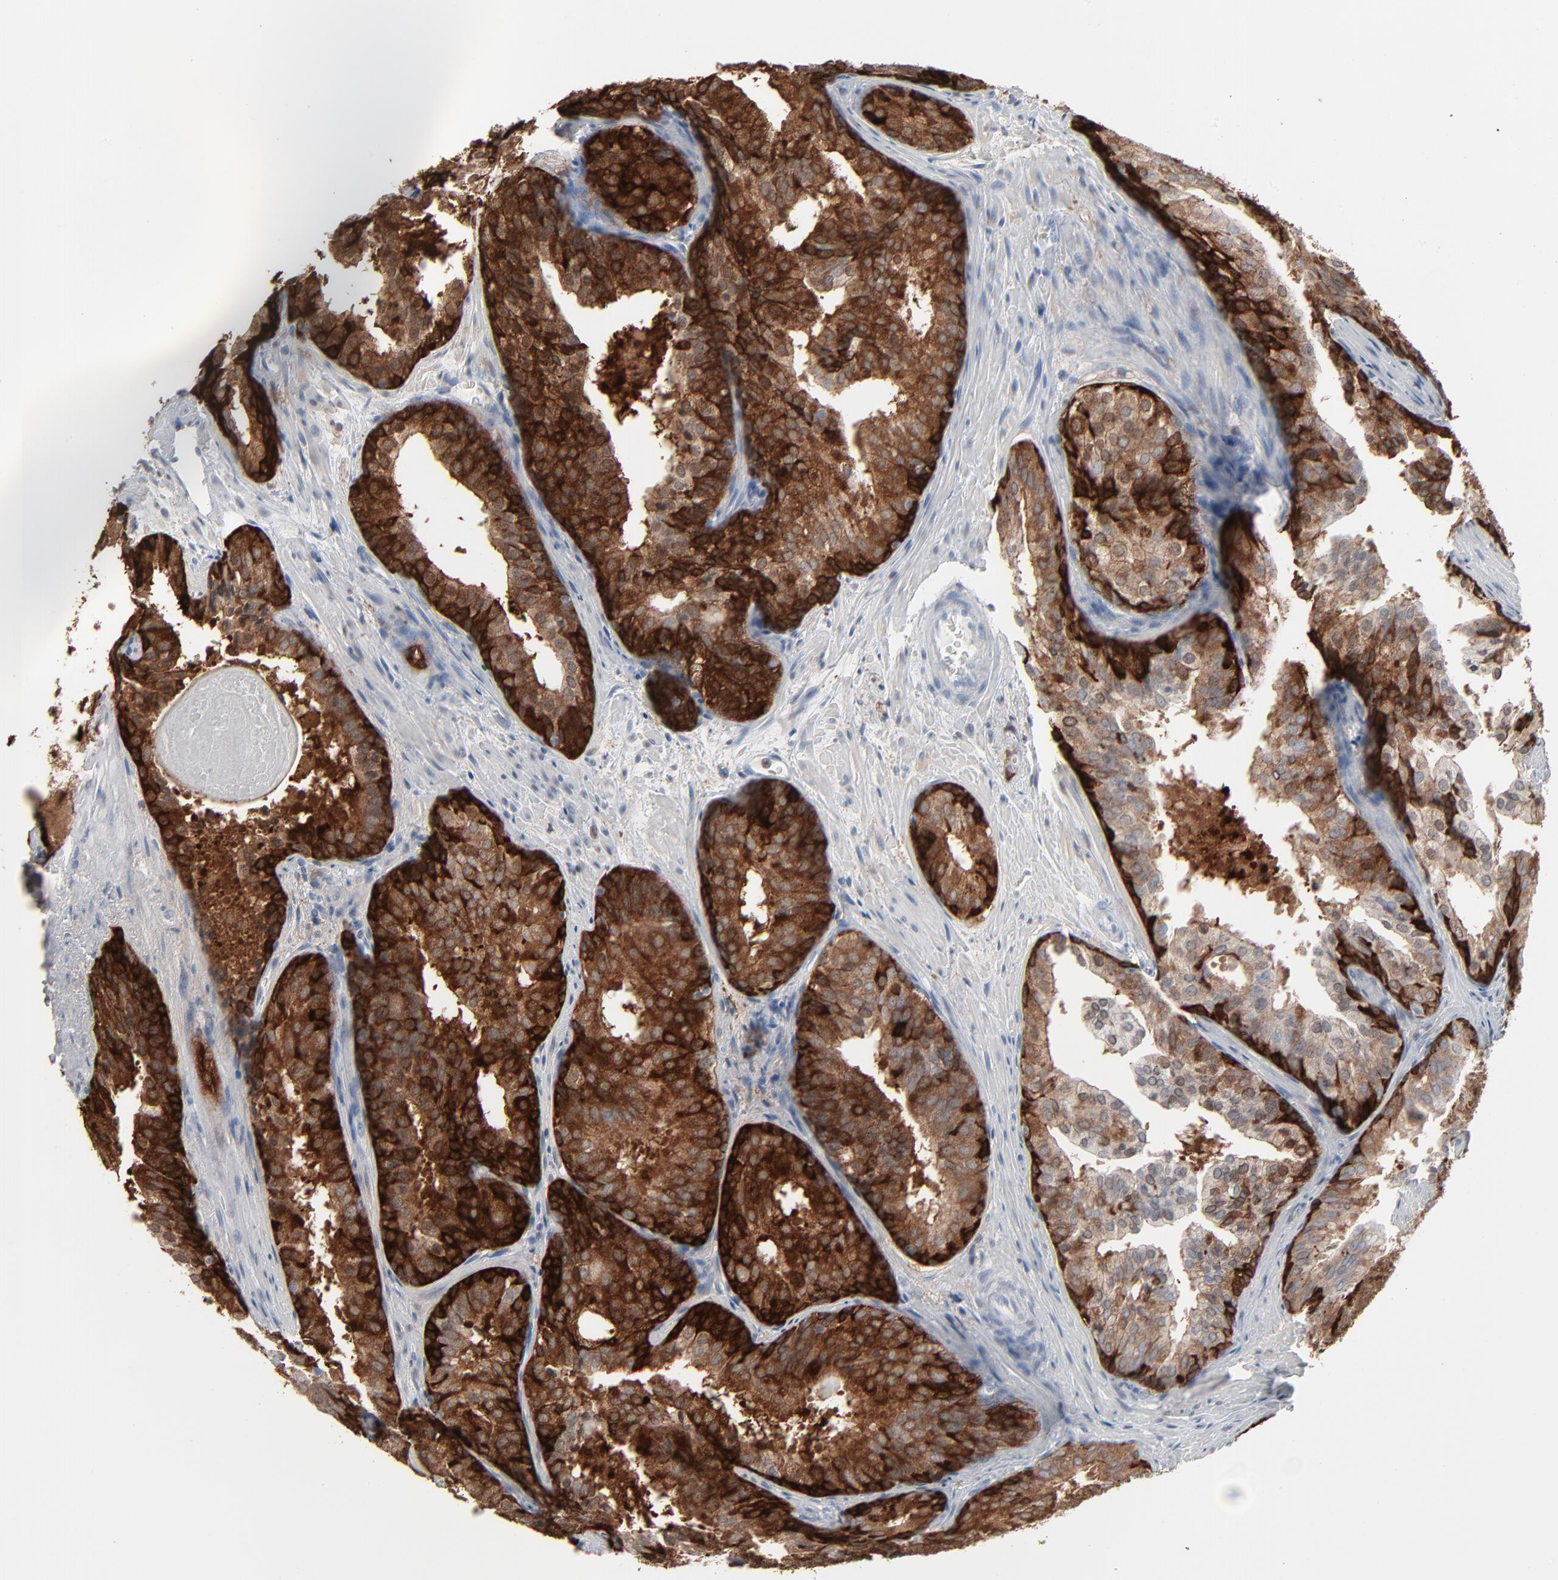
{"staining": {"intensity": "strong", "quantity": ">75%", "location": "cytoplasmic/membranous"}, "tissue": "prostate cancer", "cell_type": "Tumor cells", "image_type": "cancer", "snomed": [{"axis": "morphology", "description": "Adenocarcinoma, Low grade"}, {"axis": "topography", "description": "Prostate"}], "caption": "Prostate cancer (low-grade adenocarcinoma) stained for a protein (brown) demonstrates strong cytoplasmic/membranous positive positivity in about >75% of tumor cells.", "gene": "PHGDH", "patient": {"sex": "male", "age": 69}}